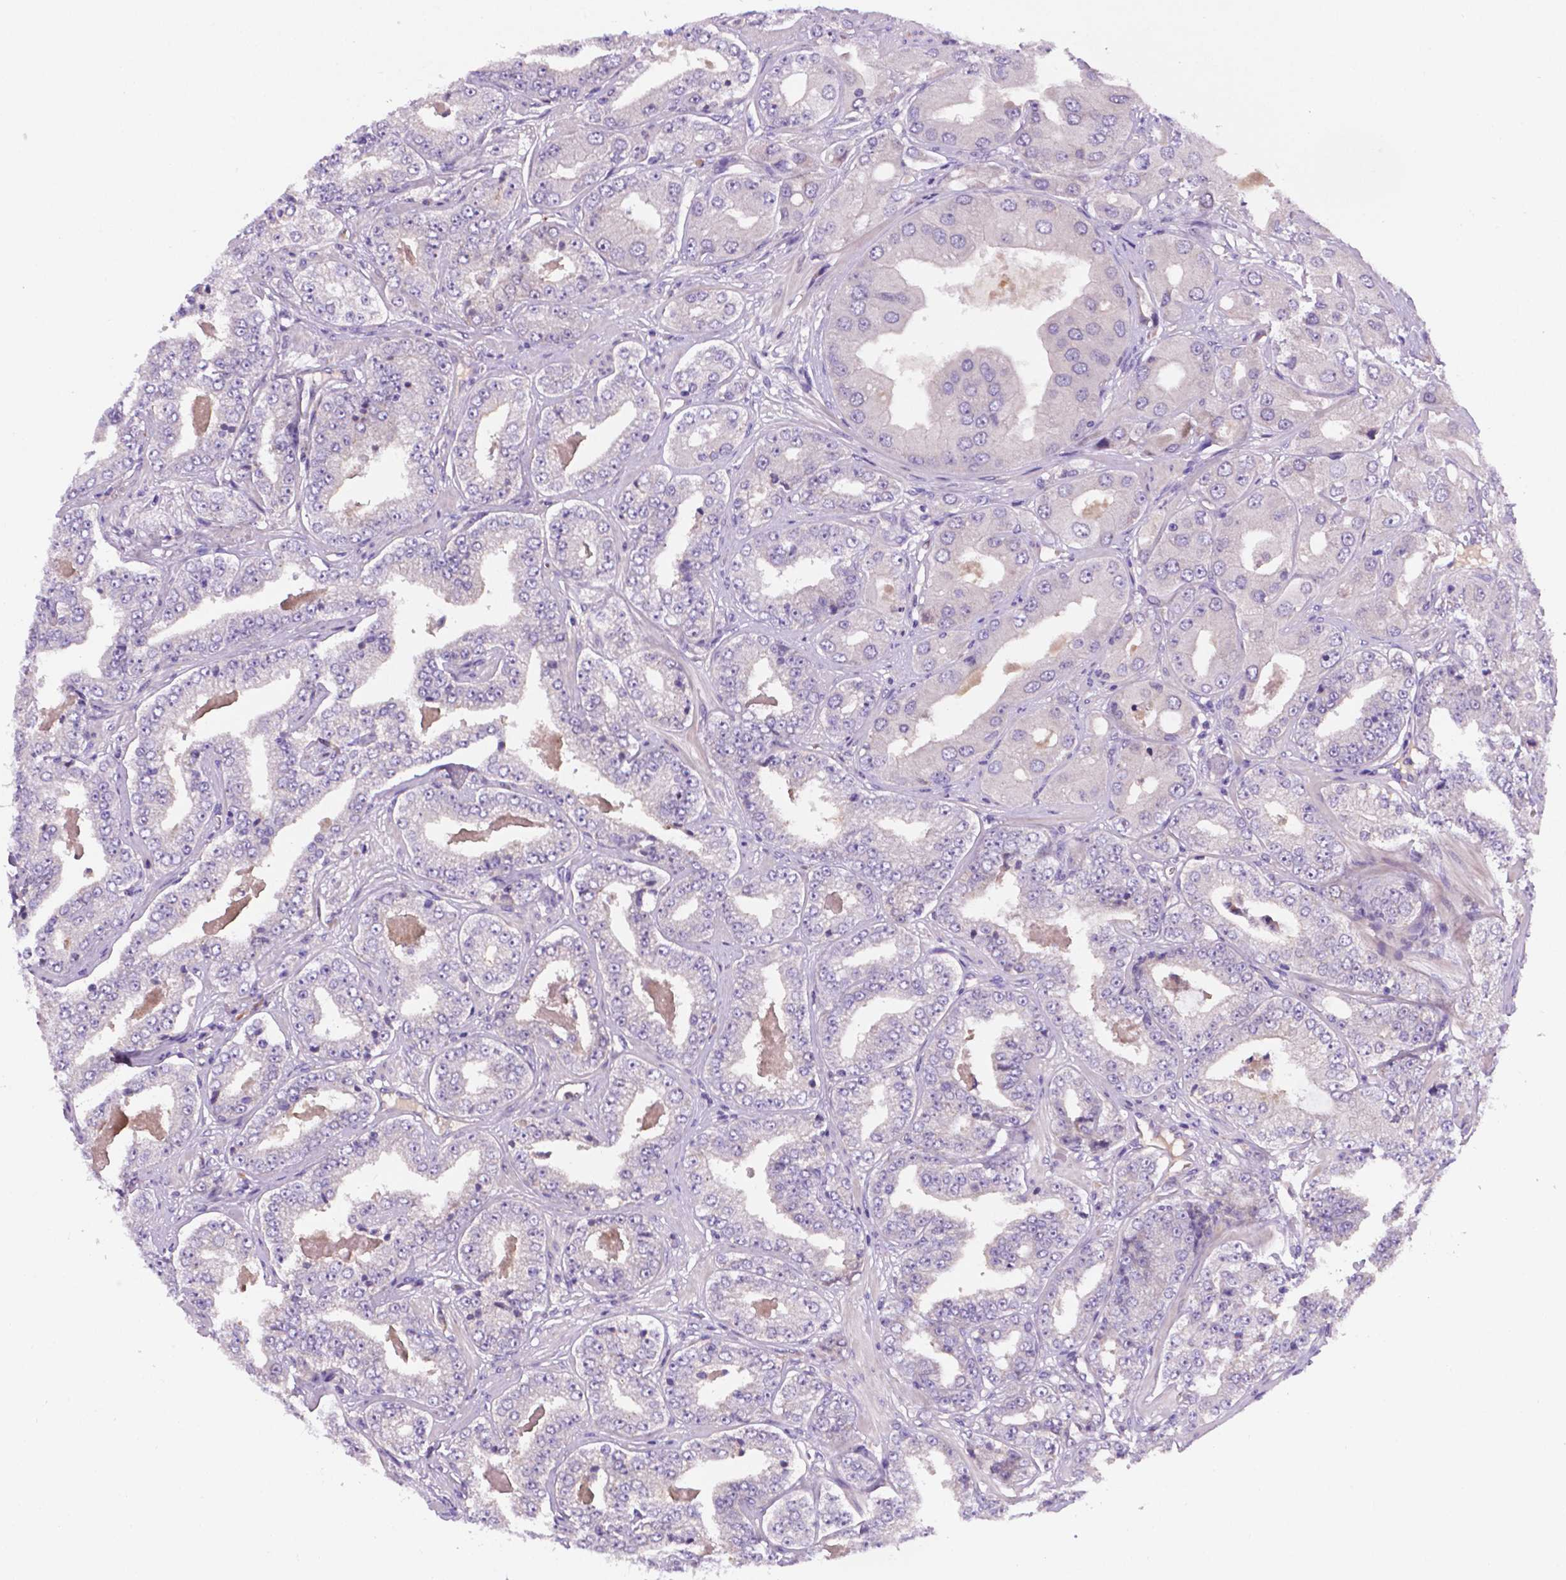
{"staining": {"intensity": "negative", "quantity": "none", "location": "none"}, "tissue": "prostate cancer", "cell_type": "Tumor cells", "image_type": "cancer", "snomed": [{"axis": "morphology", "description": "Adenocarcinoma, Low grade"}, {"axis": "topography", "description": "Prostate"}], "caption": "IHC histopathology image of prostate cancer (adenocarcinoma (low-grade)) stained for a protein (brown), which reveals no staining in tumor cells.", "gene": "TM4SF20", "patient": {"sex": "male", "age": 60}}